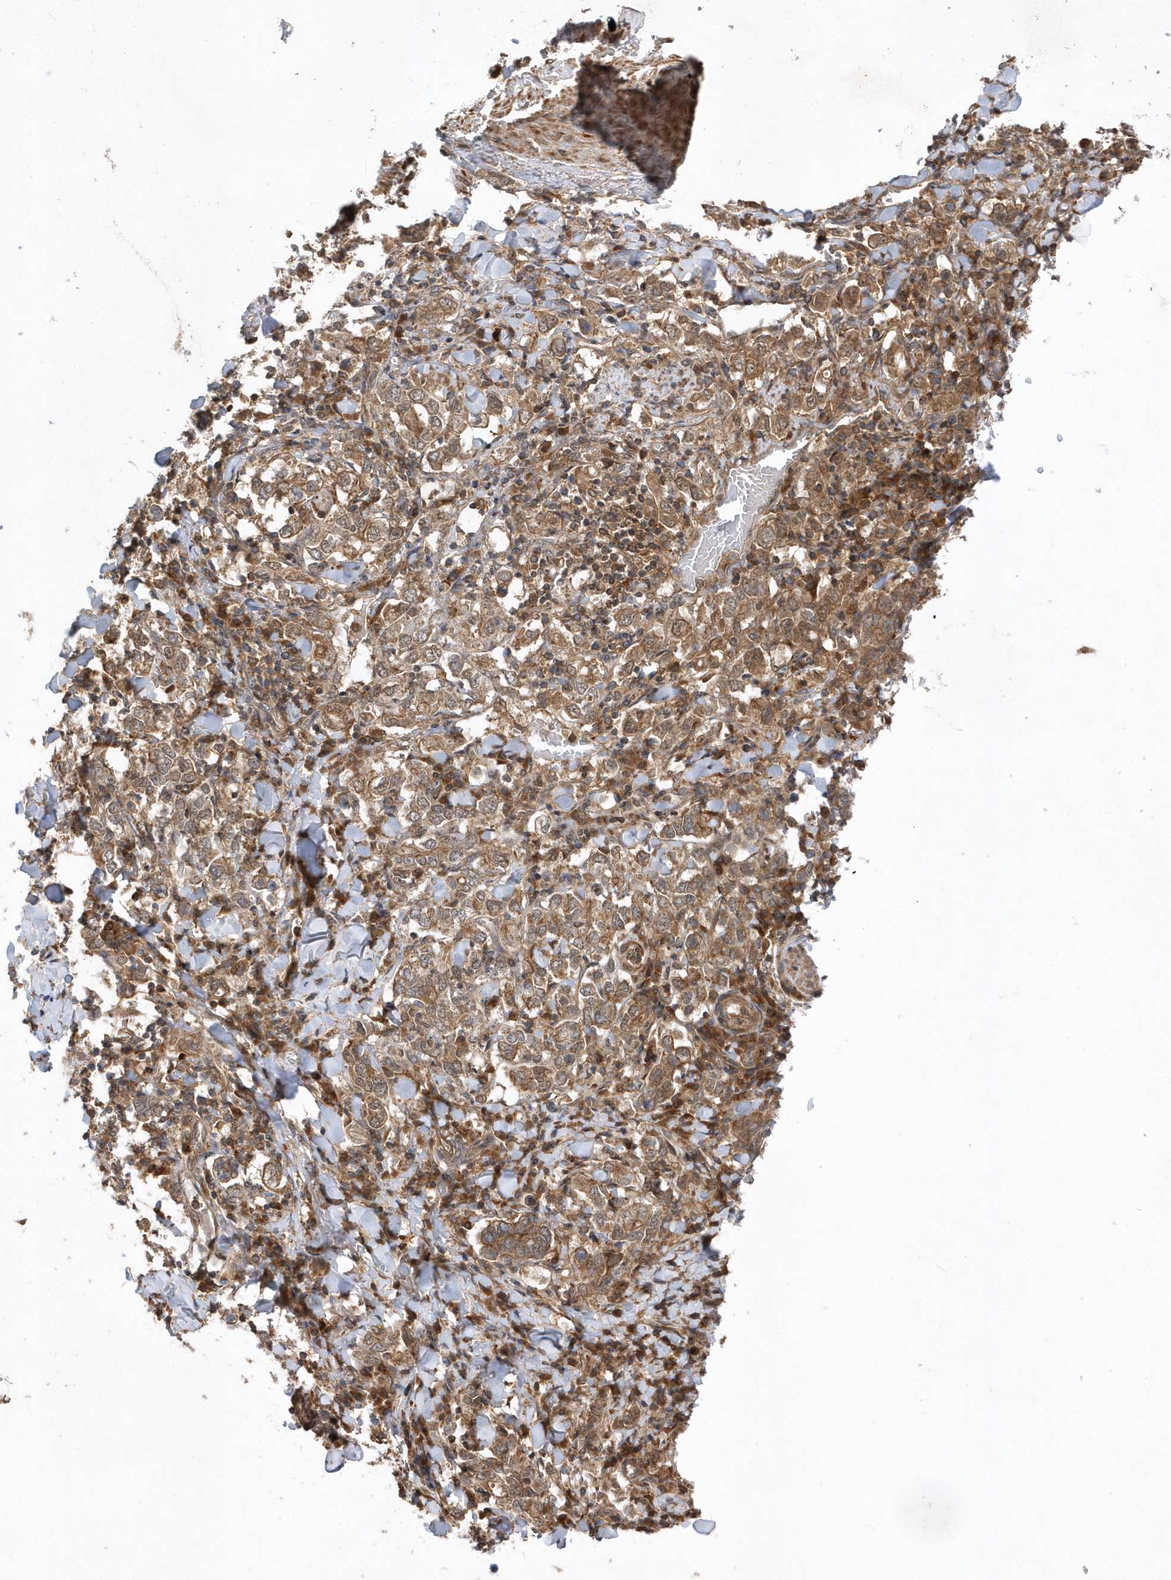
{"staining": {"intensity": "moderate", "quantity": ">75%", "location": "cytoplasmic/membranous"}, "tissue": "stomach cancer", "cell_type": "Tumor cells", "image_type": "cancer", "snomed": [{"axis": "morphology", "description": "Adenocarcinoma, NOS"}, {"axis": "topography", "description": "Stomach, upper"}], "caption": "Tumor cells demonstrate medium levels of moderate cytoplasmic/membranous staining in about >75% of cells in stomach cancer. (Stains: DAB (3,3'-diaminobenzidine) in brown, nuclei in blue, Microscopy: brightfield microscopy at high magnification).", "gene": "GFM2", "patient": {"sex": "male", "age": 62}}